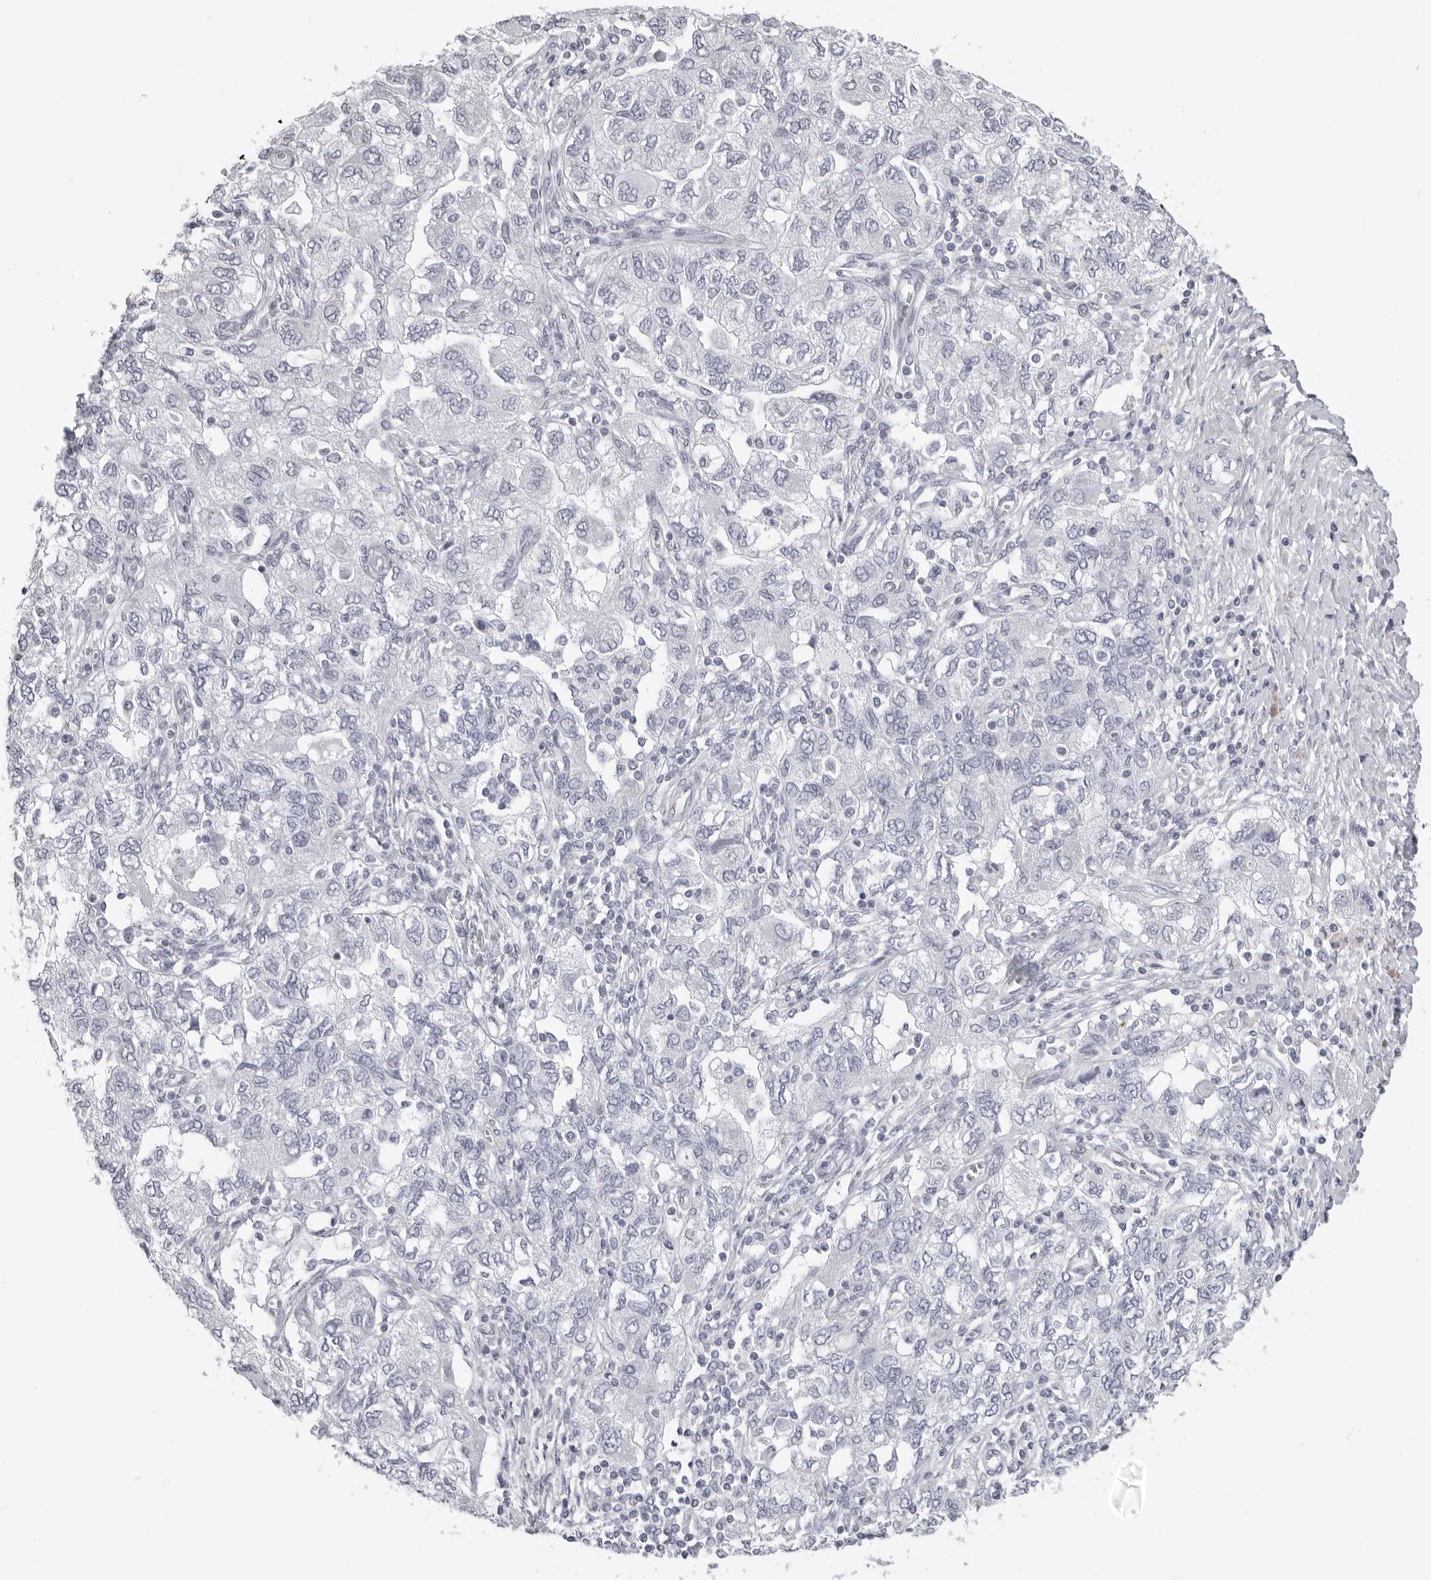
{"staining": {"intensity": "negative", "quantity": "none", "location": "none"}, "tissue": "ovarian cancer", "cell_type": "Tumor cells", "image_type": "cancer", "snomed": [{"axis": "morphology", "description": "Carcinoma, NOS"}, {"axis": "morphology", "description": "Cystadenocarcinoma, serous, NOS"}, {"axis": "topography", "description": "Ovary"}], "caption": "A micrograph of serous cystadenocarcinoma (ovarian) stained for a protein displays no brown staining in tumor cells.", "gene": "DNALI1", "patient": {"sex": "female", "age": 69}}